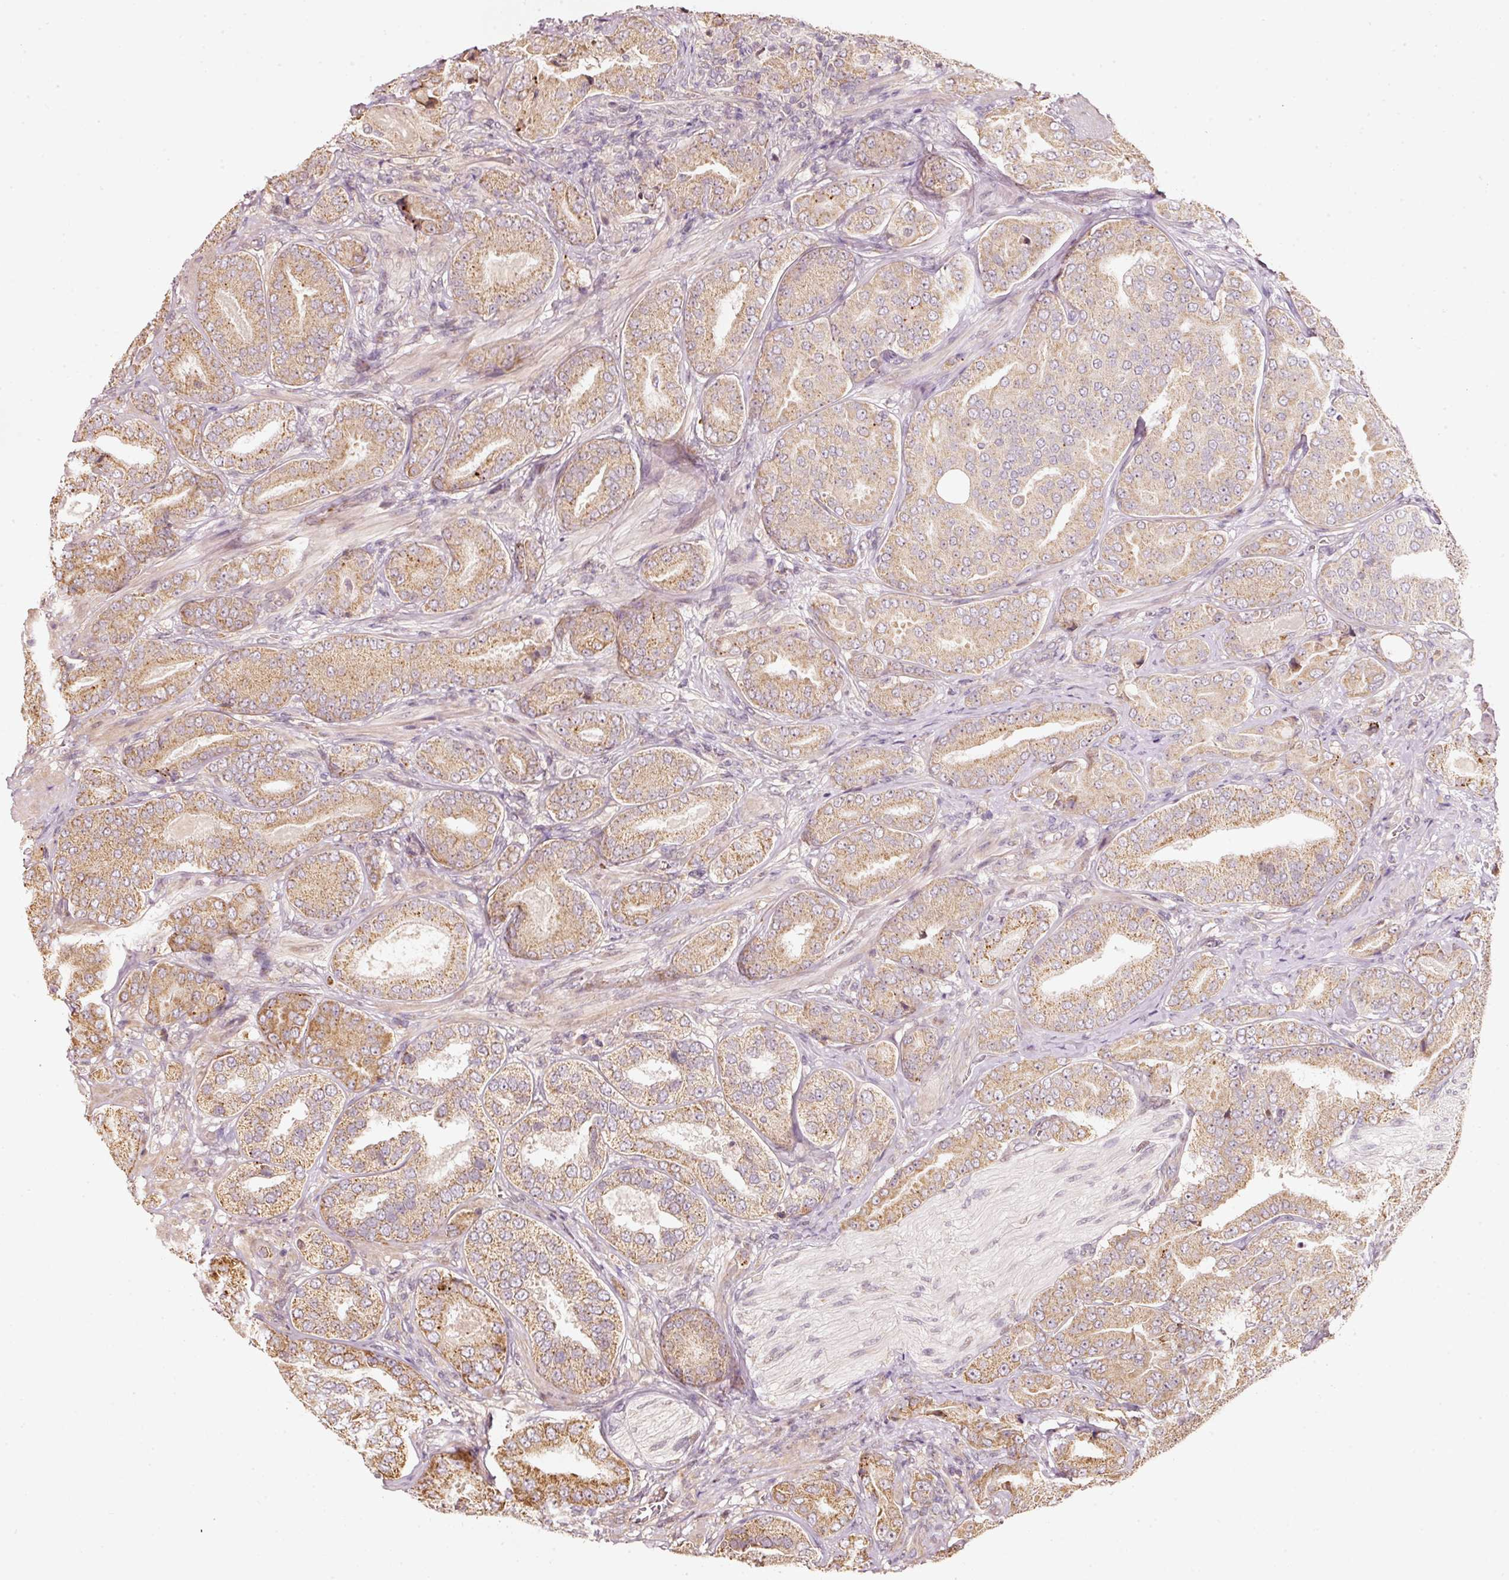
{"staining": {"intensity": "moderate", "quantity": ">75%", "location": "cytoplasmic/membranous"}, "tissue": "prostate cancer", "cell_type": "Tumor cells", "image_type": "cancer", "snomed": [{"axis": "morphology", "description": "Adenocarcinoma, High grade"}, {"axis": "topography", "description": "Prostate"}], "caption": "Human prostate cancer (high-grade adenocarcinoma) stained with a protein marker reveals moderate staining in tumor cells.", "gene": "RAB35", "patient": {"sex": "male", "age": 63}}